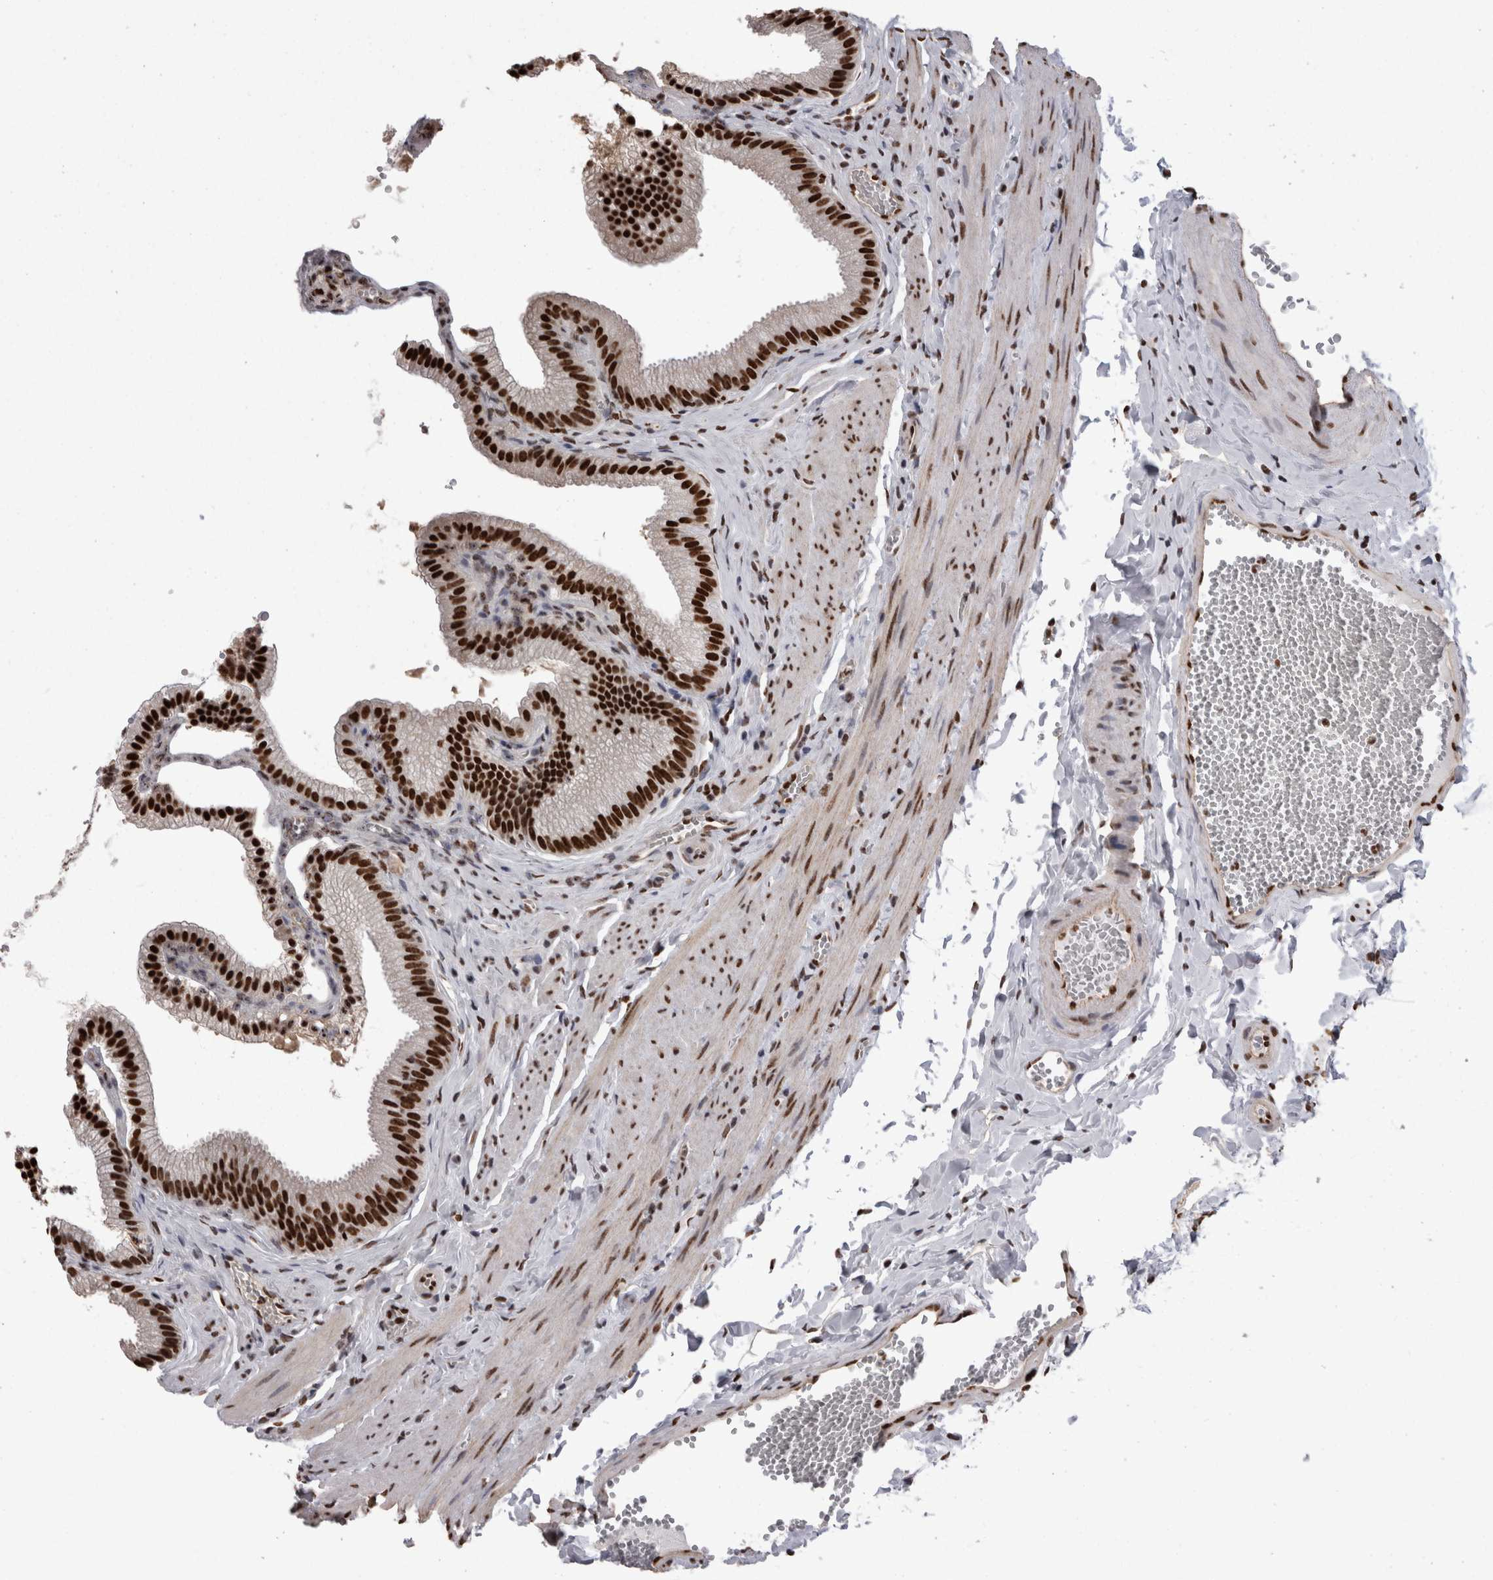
{"staining": {"intensity": "strong", "quantity": ">75%", "location": "nuclear"}, "tissue": "gallbladder", "cell_type": "Glandular cells", "image_type": "normal", "snomed": [{"axis": "morphology", "description": "Normal tissue, NOS"}, {"axis": "topography", "description": "Gallbladder"}], "caption": "Immunohistochemical staining of unremarkable gallbladder exhibits >75% levels of strong nuclear protein expression in approximately >75% of glandular cells.", "gene": "HNRNPM", "patient": {"sex": "male", "age": 38}}